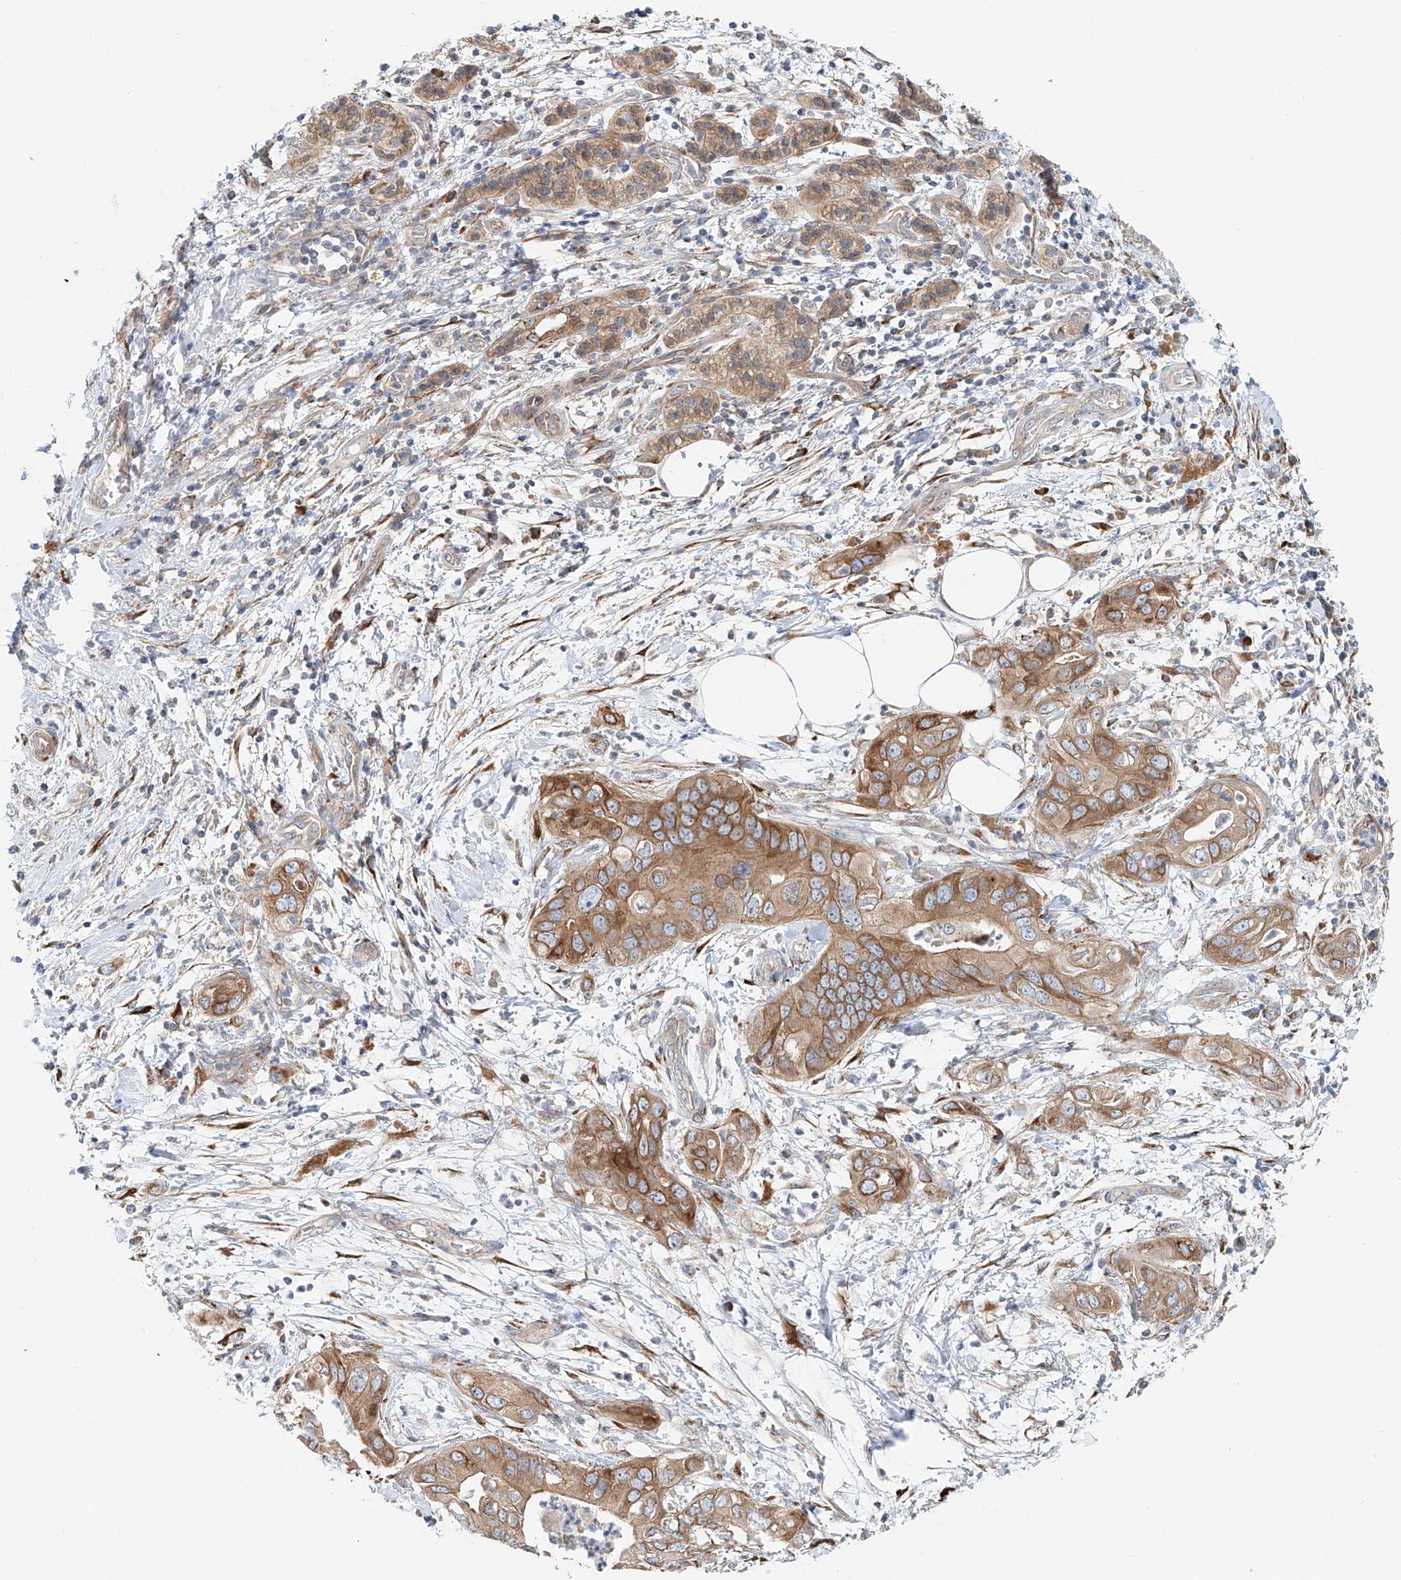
{"staining": {"intensity": "moderate", "quantity": ">75%", "location": "cytoplasmic/membranous"}, "tissue": "pancreatic cancer", "cell_type": "Tumor cells", "image_type": "cancer", "snomed": [{"axis": "morphology", "description": "Adenocarcinoma, NOS"}, {"axis": "topography", "description": "Pancreas"}], "caption": "Immunohistochemical staining of pancreatic adenocarcinoma displays moderate cytoplasmic/membranous protein expression in approximately >75% of tumor cells. (IHC, brightfield microscopy, high magnification).", "gene": "SNAP29", "patient": {"sex": "female", "age": 78}}